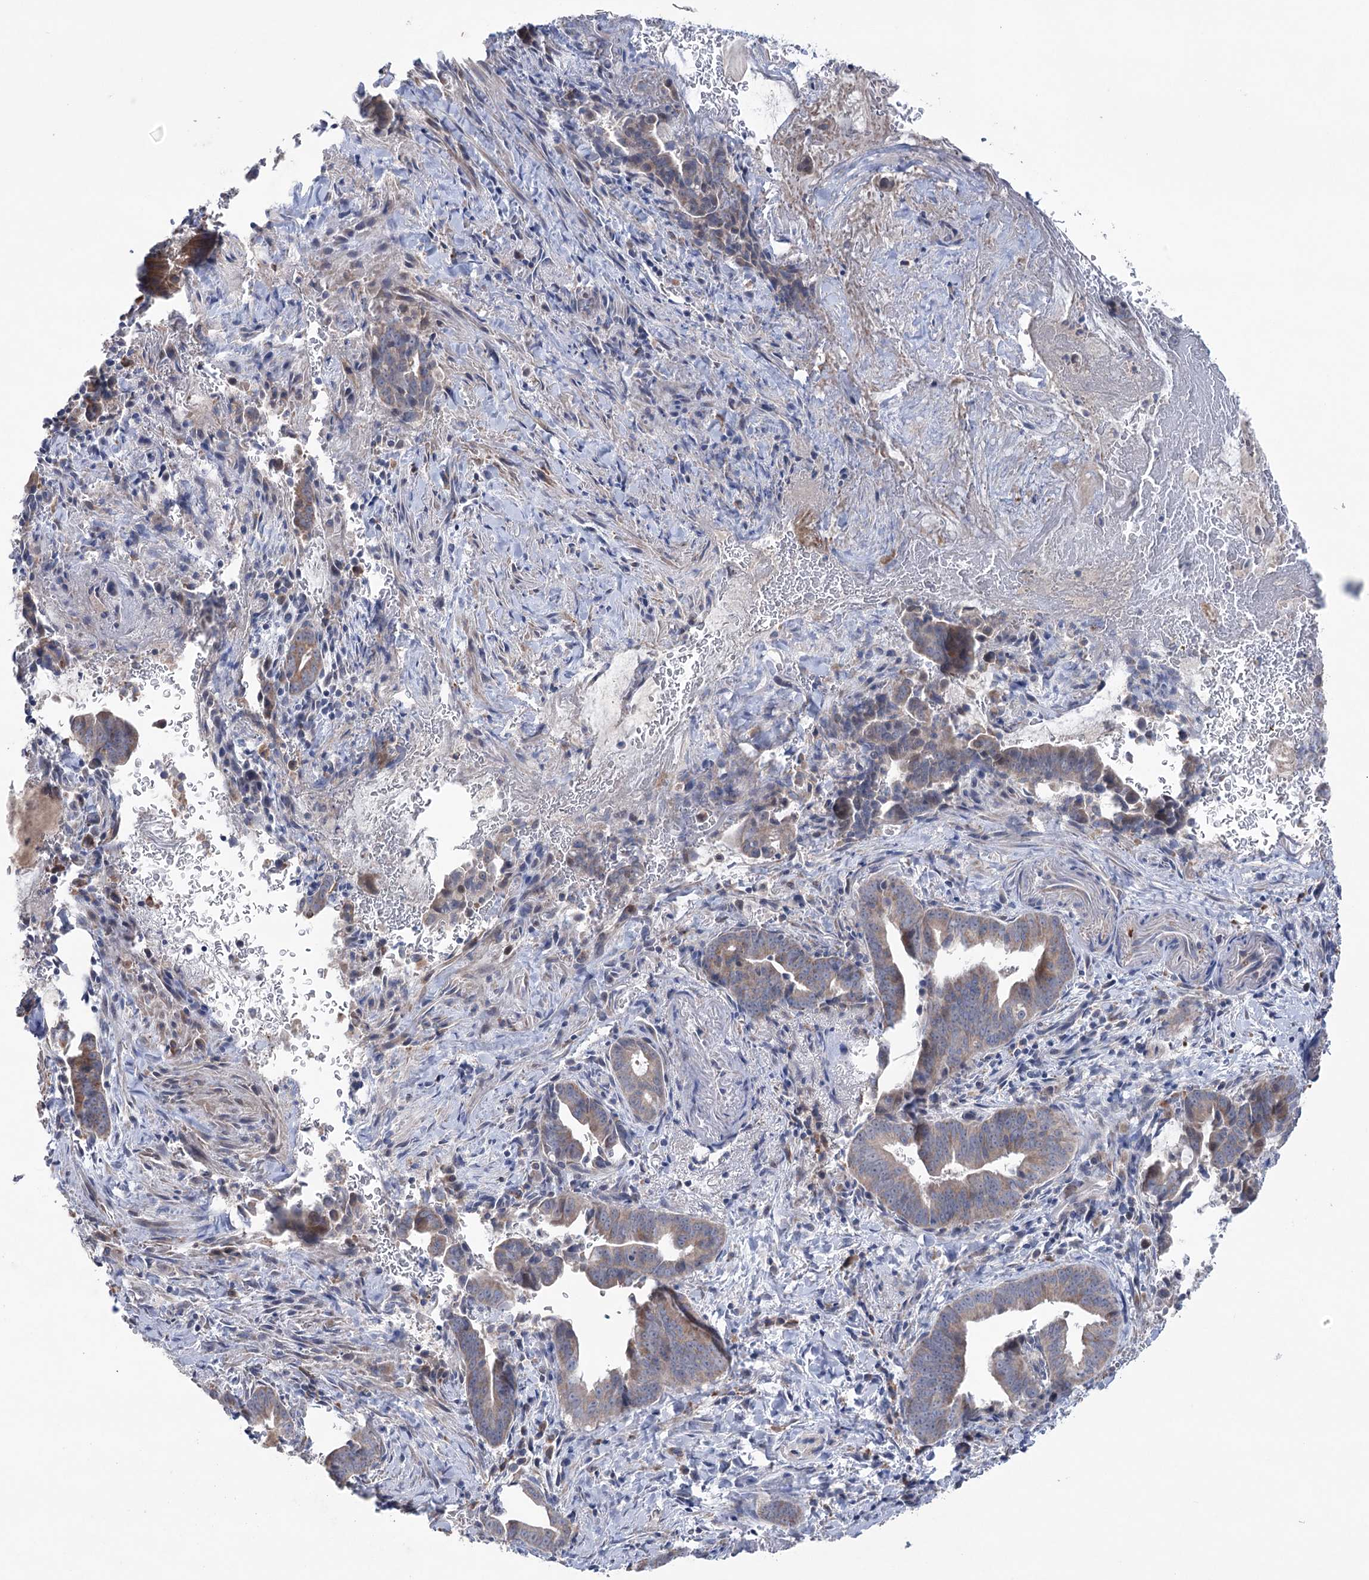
{"staining": {"intensity": "weak", "quantity": "25%-75%", "location": "cytoplasmic/membranous"}, "tissue": "pancreatic cancer", "cell_type": "Tumor cells", "image_type": "cancer", "snomed": [{"axis": "morphology", "description": "Adenocarcinoma, NOS"}, {"axis": "topography", "description": "Pancreas"}], "caption": "This image reveals IHC staining of human pancreatic cancer (adenocarcinoma), with low weak cytoplasmic/membranous expression in about 25%-75% of tumor cells.", "gene": "MTCH2", "patient": {"sex": "female", "age": 63}}